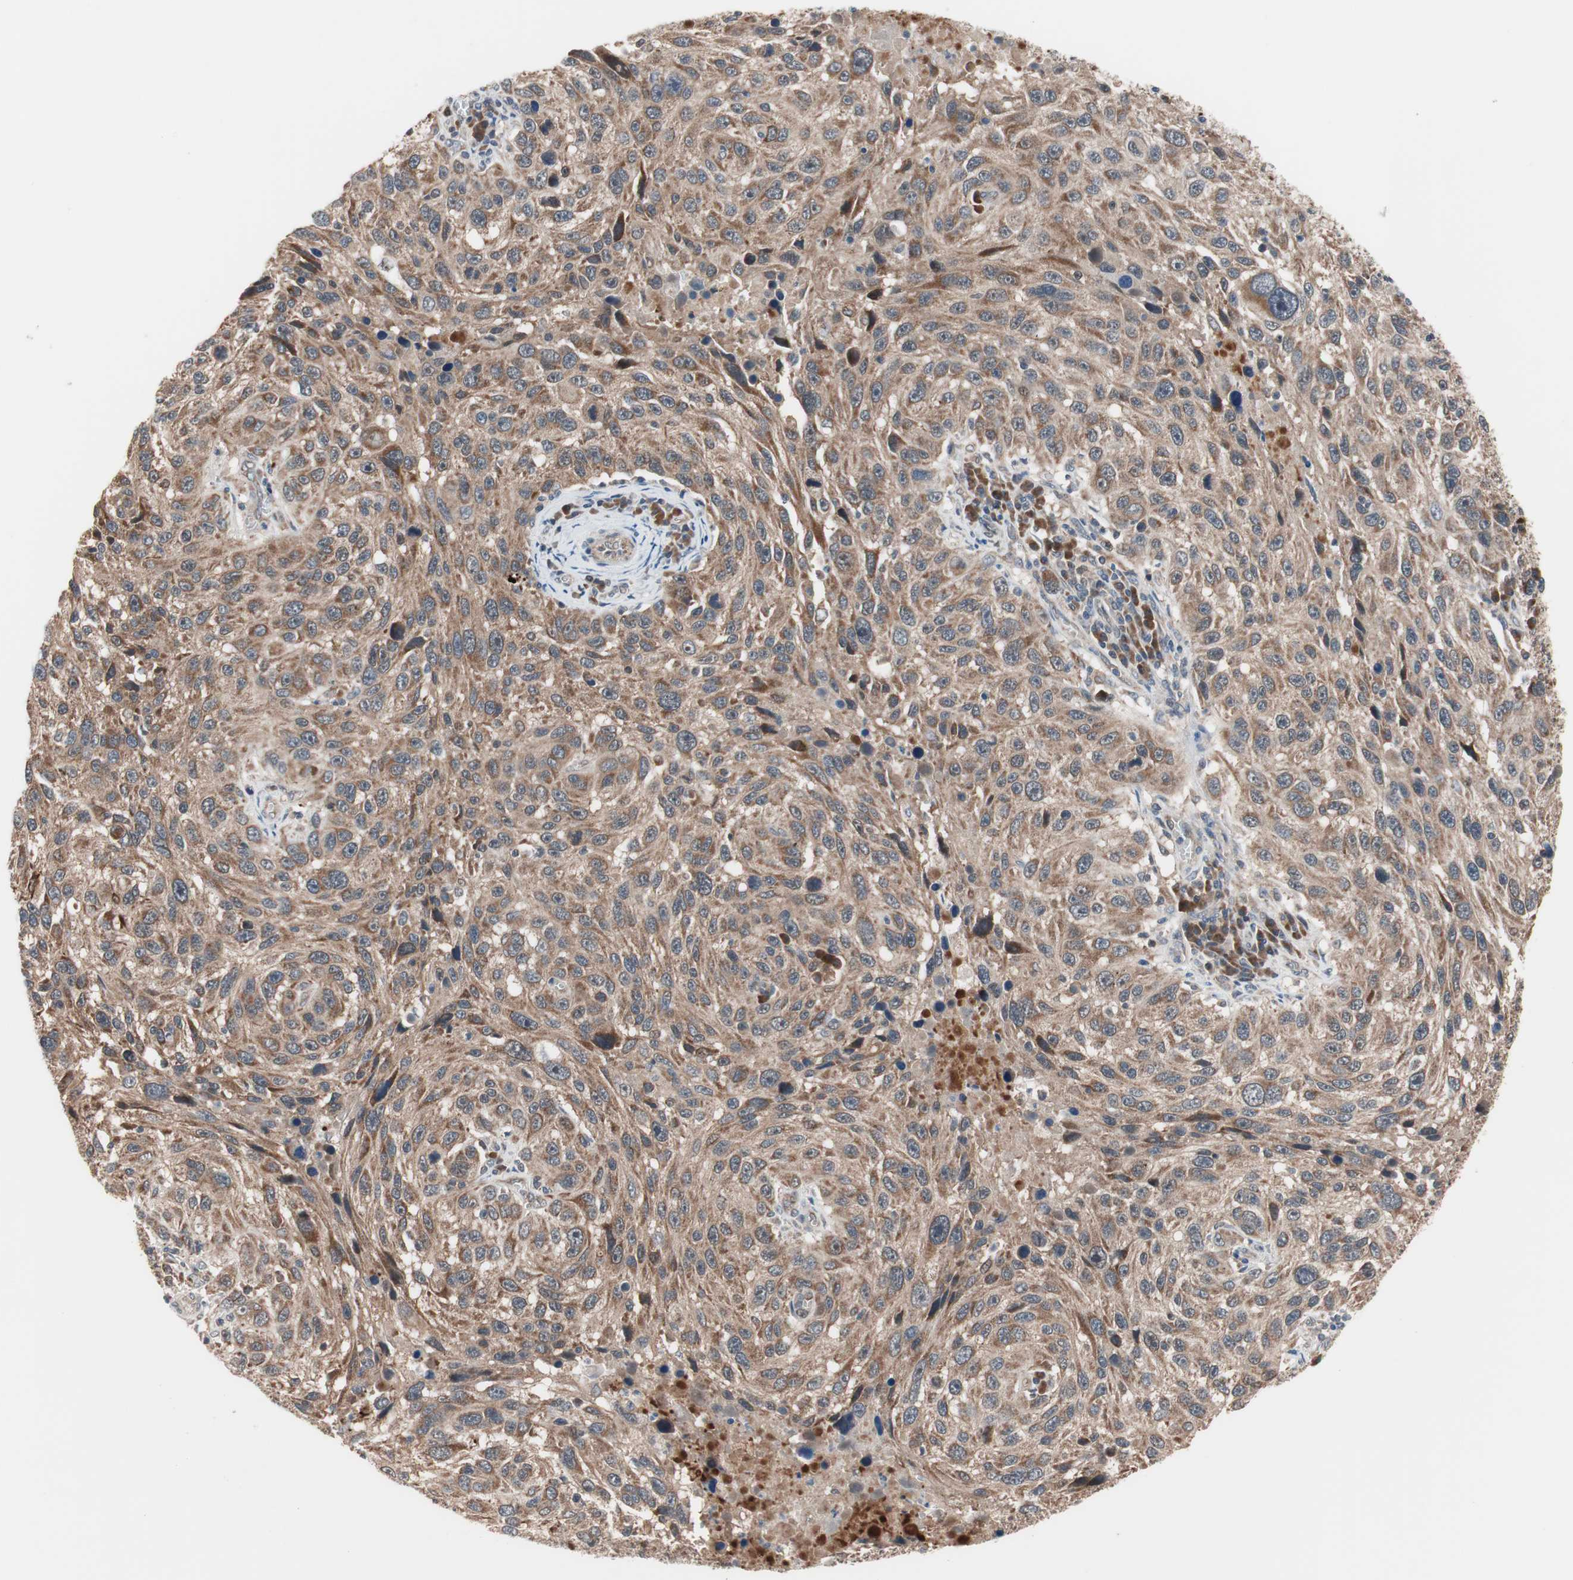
{"staining": {"intensity": "moderate", "quantity": ">75%", "location": "cytoplasmic/membranous"}, "tissue": "melanoma", "cell_type": "Tumor cells", "image_type": "cancer", "snomed": [{"axis": "morphology", "description": "Malignant melanoma, NOS"}, {"axis": "topography", "description": "Skin"}], "caption": "The immunohistochemical stain labels moderate cytoplasmic/membranous expression in tumor cells of melanoma tissue.", "gene": "HMBS", "patient": {"sex": "male", "age": 53}}